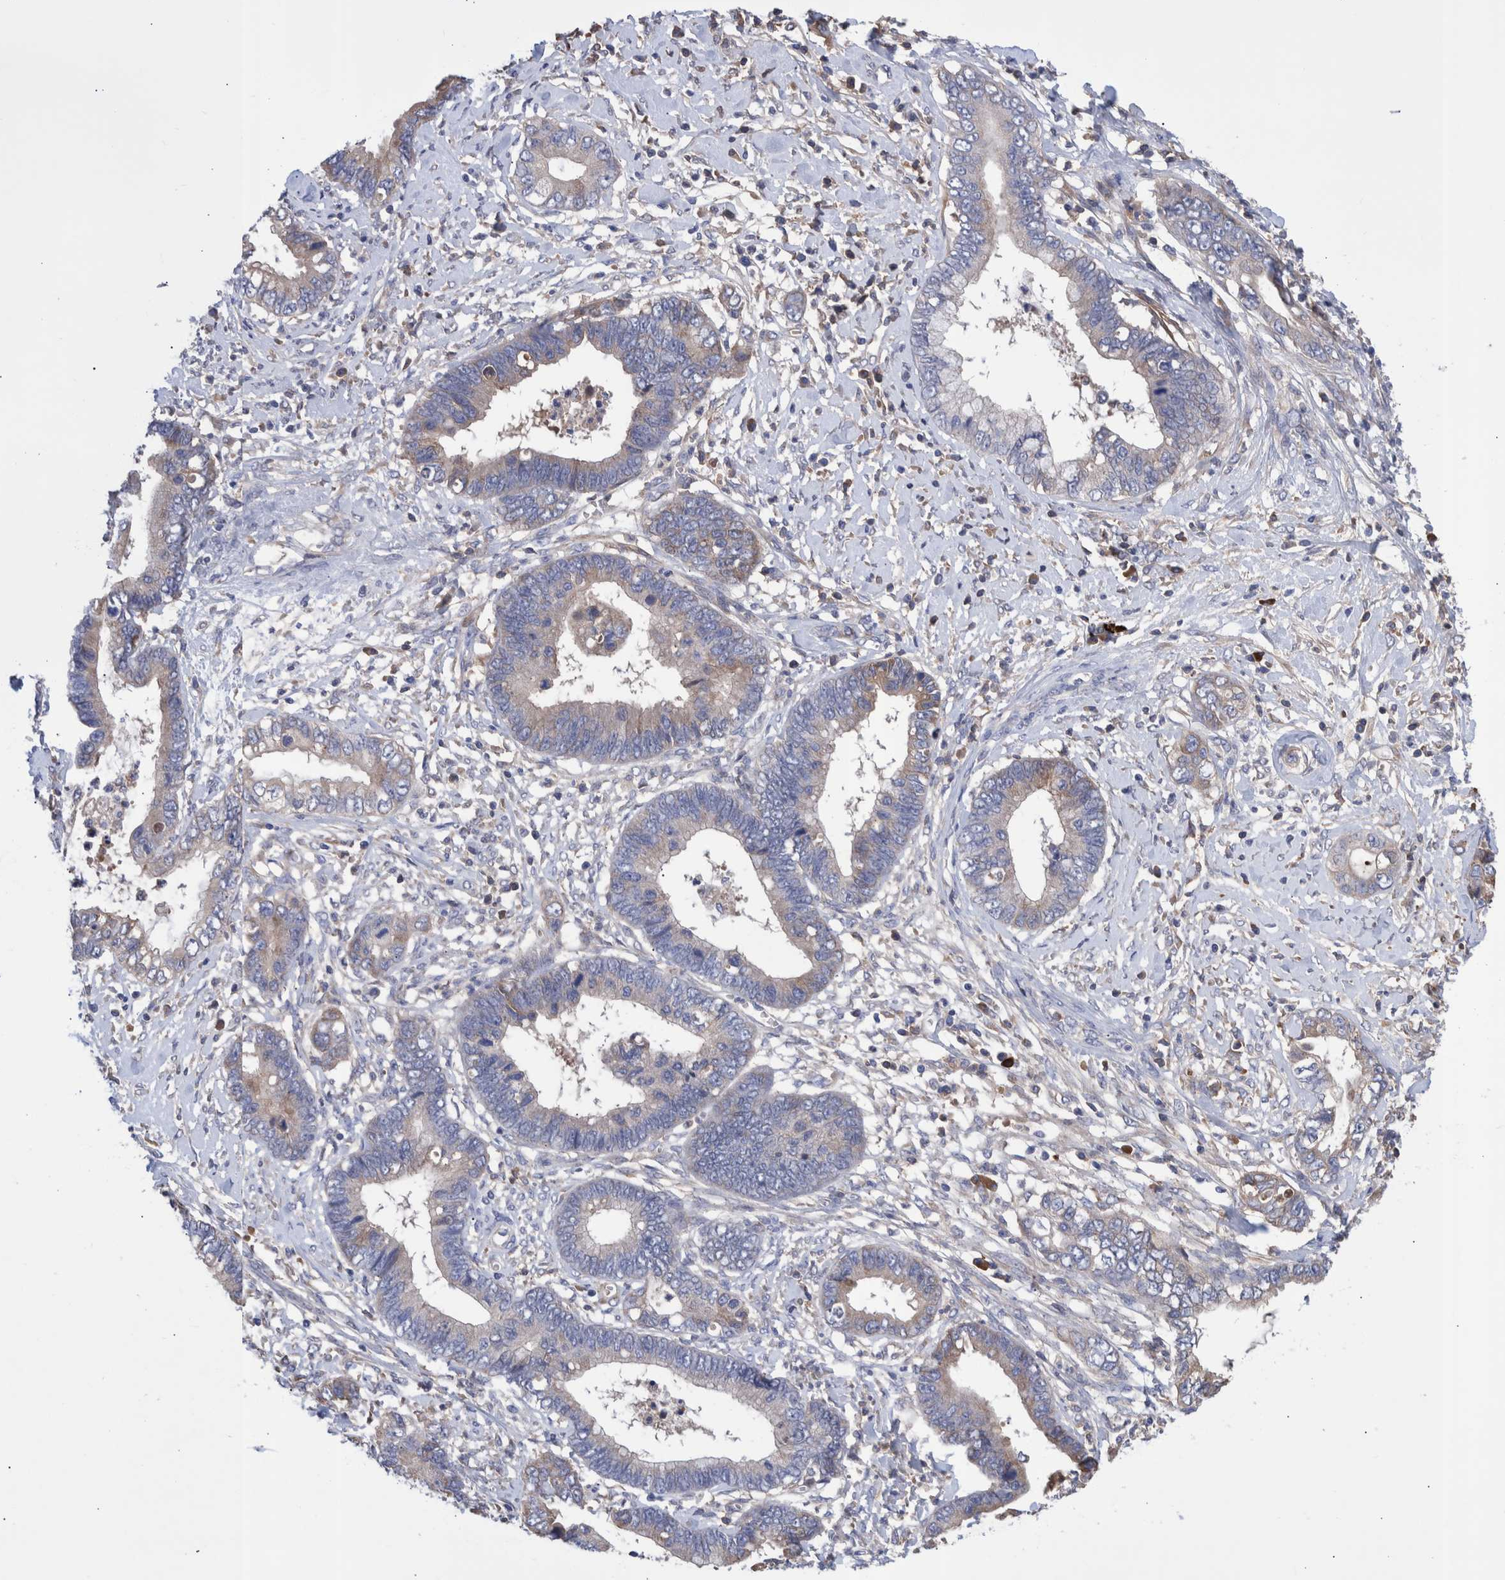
{"staining": {"intensity": "weak", "quantity": "25%-75%", "location": "cytoplasmic/membranous"}, "tissue": "cervical cancer", "cell_type": "Tumor cells", "image_type": "cancer", "snomed": [{"axis": "morphology", "description": "Adenocarcinoma, NOS"}, {"axis": "topography", "description": "Cervix"}], "caption": "IHC photomicrograph of neoplastic tissue: cervical cancer stained using immunohistochemistry (IHC) displays low levels of weak protein expression localized specifically in the cytoplasmic/membranous of tumor cells, appearing as a cytoplasmic/membranous brown color.", "gene": "DLL4", "patient": {"sex": "female", "age": 44}}